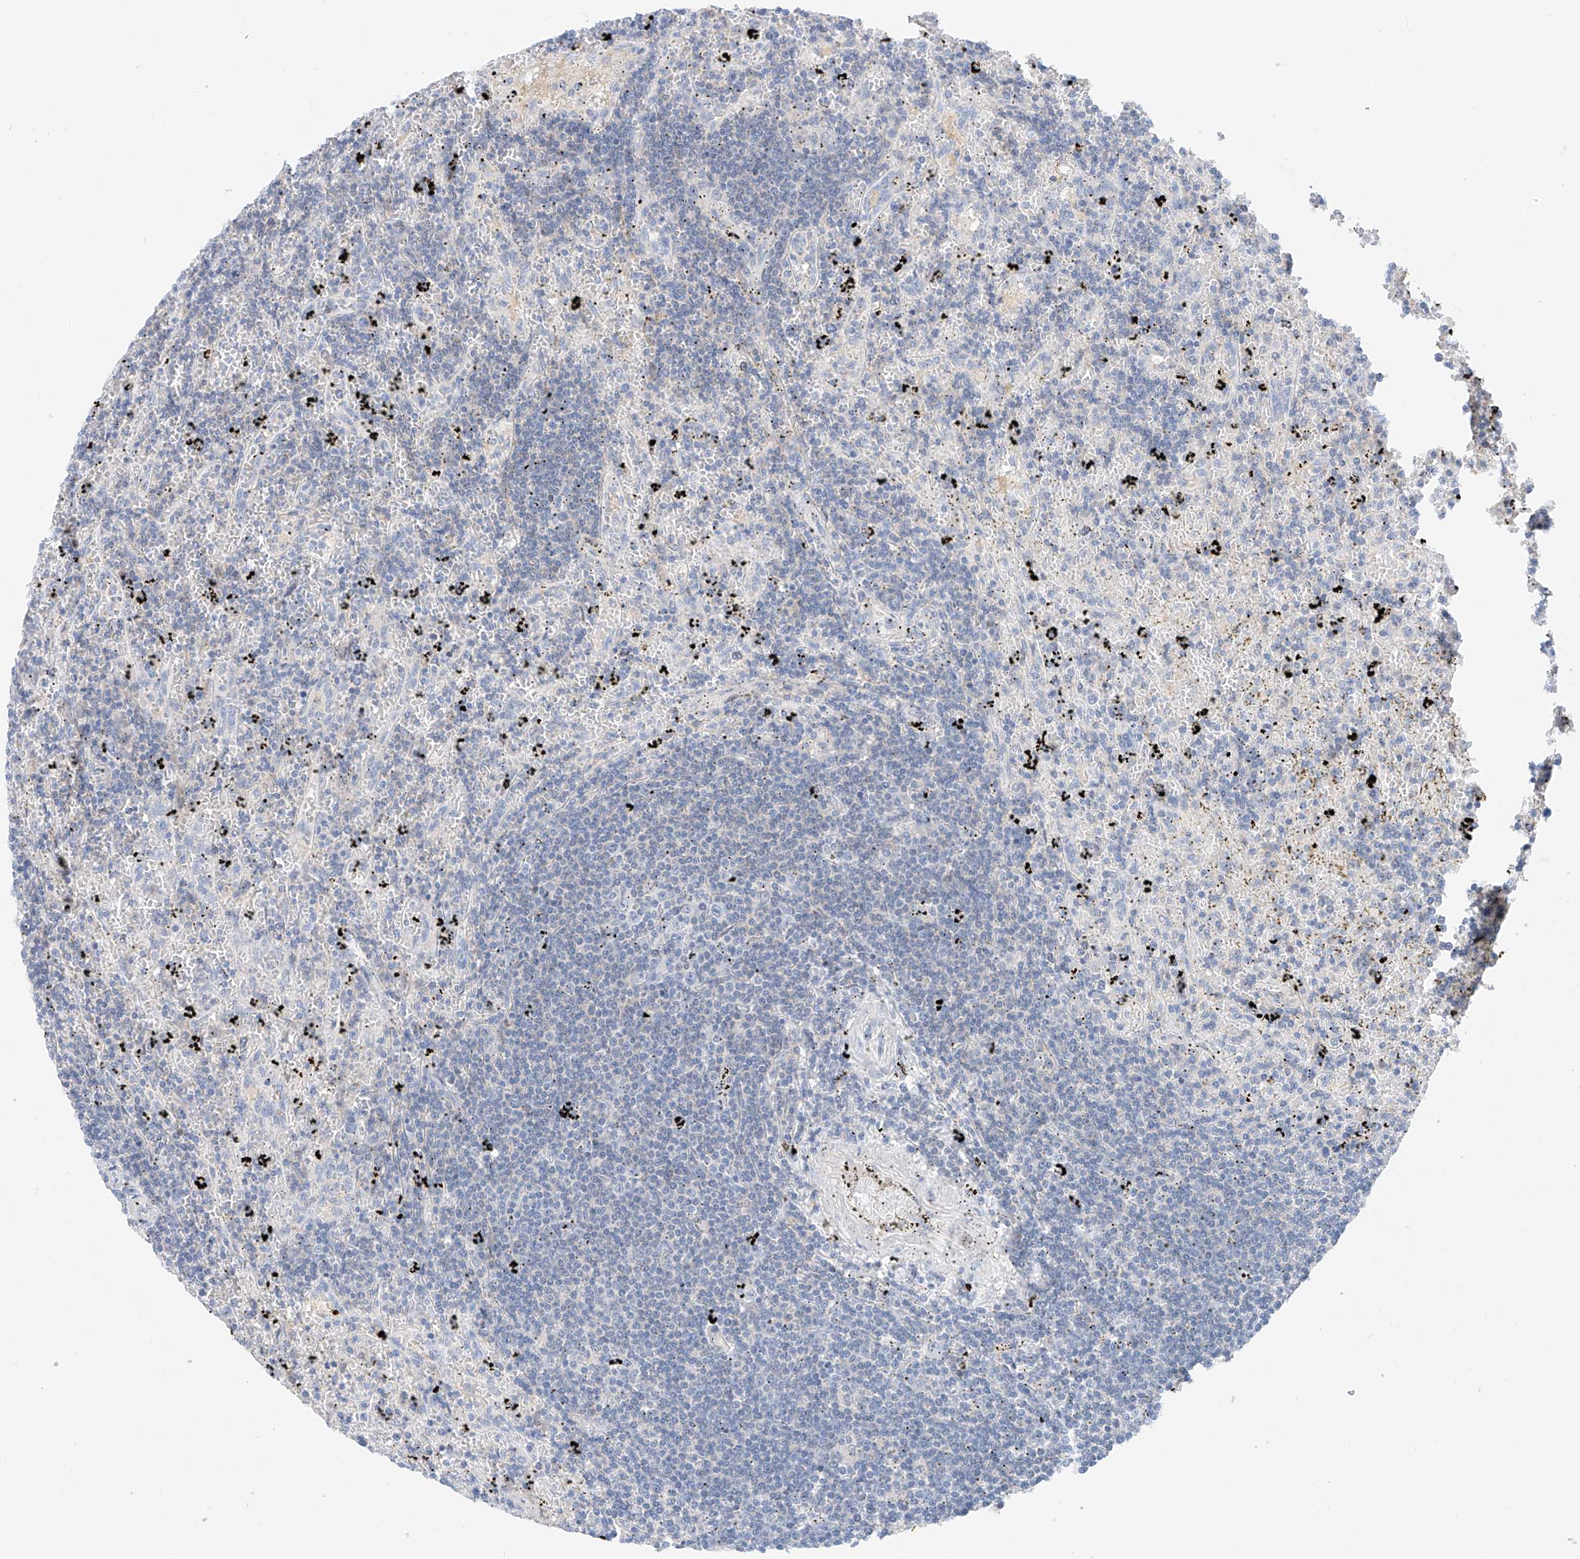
{"staining": {"intensity": "negative", "quantity": "none", "location": "none"}, "tissue": "lymphoma", "cell_type": "Tumor cells", "image_type": "cancer", "snomed": [{"axis": "morphology", "description": "Malignant lymphoma, non-Hodgkin's type, Low grade"}, {"axis": "topography", "description": "Spleen"}], "caption": "Immunohistochemistry histopathology image of neoplastic tissue: human lymphoma stained with DAB shows no significant protein positivity in tumor cells. (Stains: DAB IHC with hematoxylin counter stain, Microscopy: brightfield microscopy at high magnification).", "gene": "FUCA2", "patient": {"sex": "male", "age": 76}}